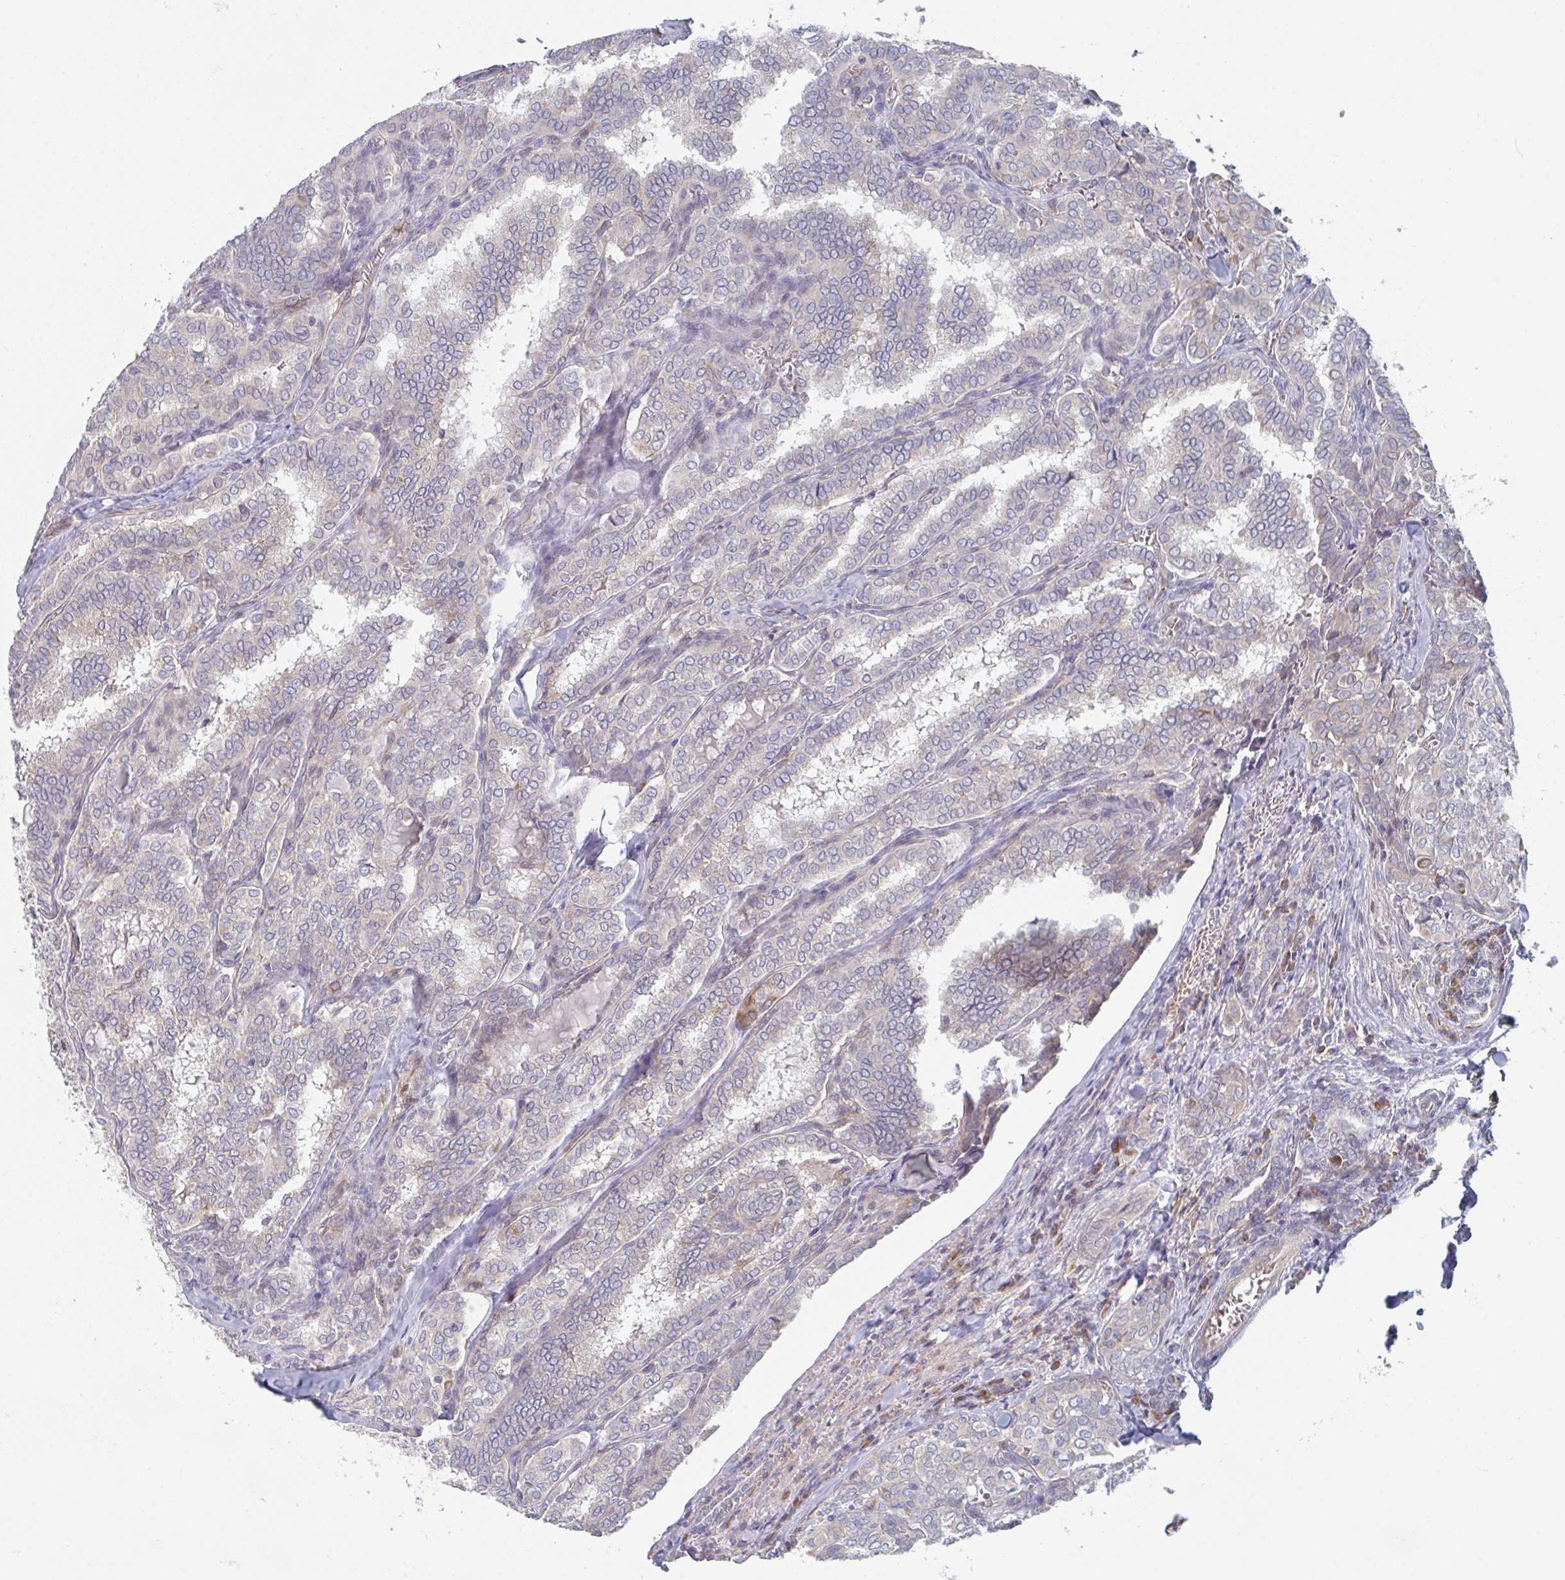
{"staining": {"intensity": "negative", "quantity": "none", "location": "none"}, "tissue": "thyroid cancer", "cell_type": "Tumor cells", "image_type": "cancer", "snomed": [{"axis": "morphology", "description": "Papillary adenocarcinoma, NOS"}, {"axis": "topography", "description": "Thyroid gland"}], "caption": "The histopathology image reveals no significant expression in tumor cells of thyroid cancer. (DAB IHC visualized using brightfield microscopy, high magnification).", "gene": "ELOVL1", "patient": {"sex": "female", "age": 30}}